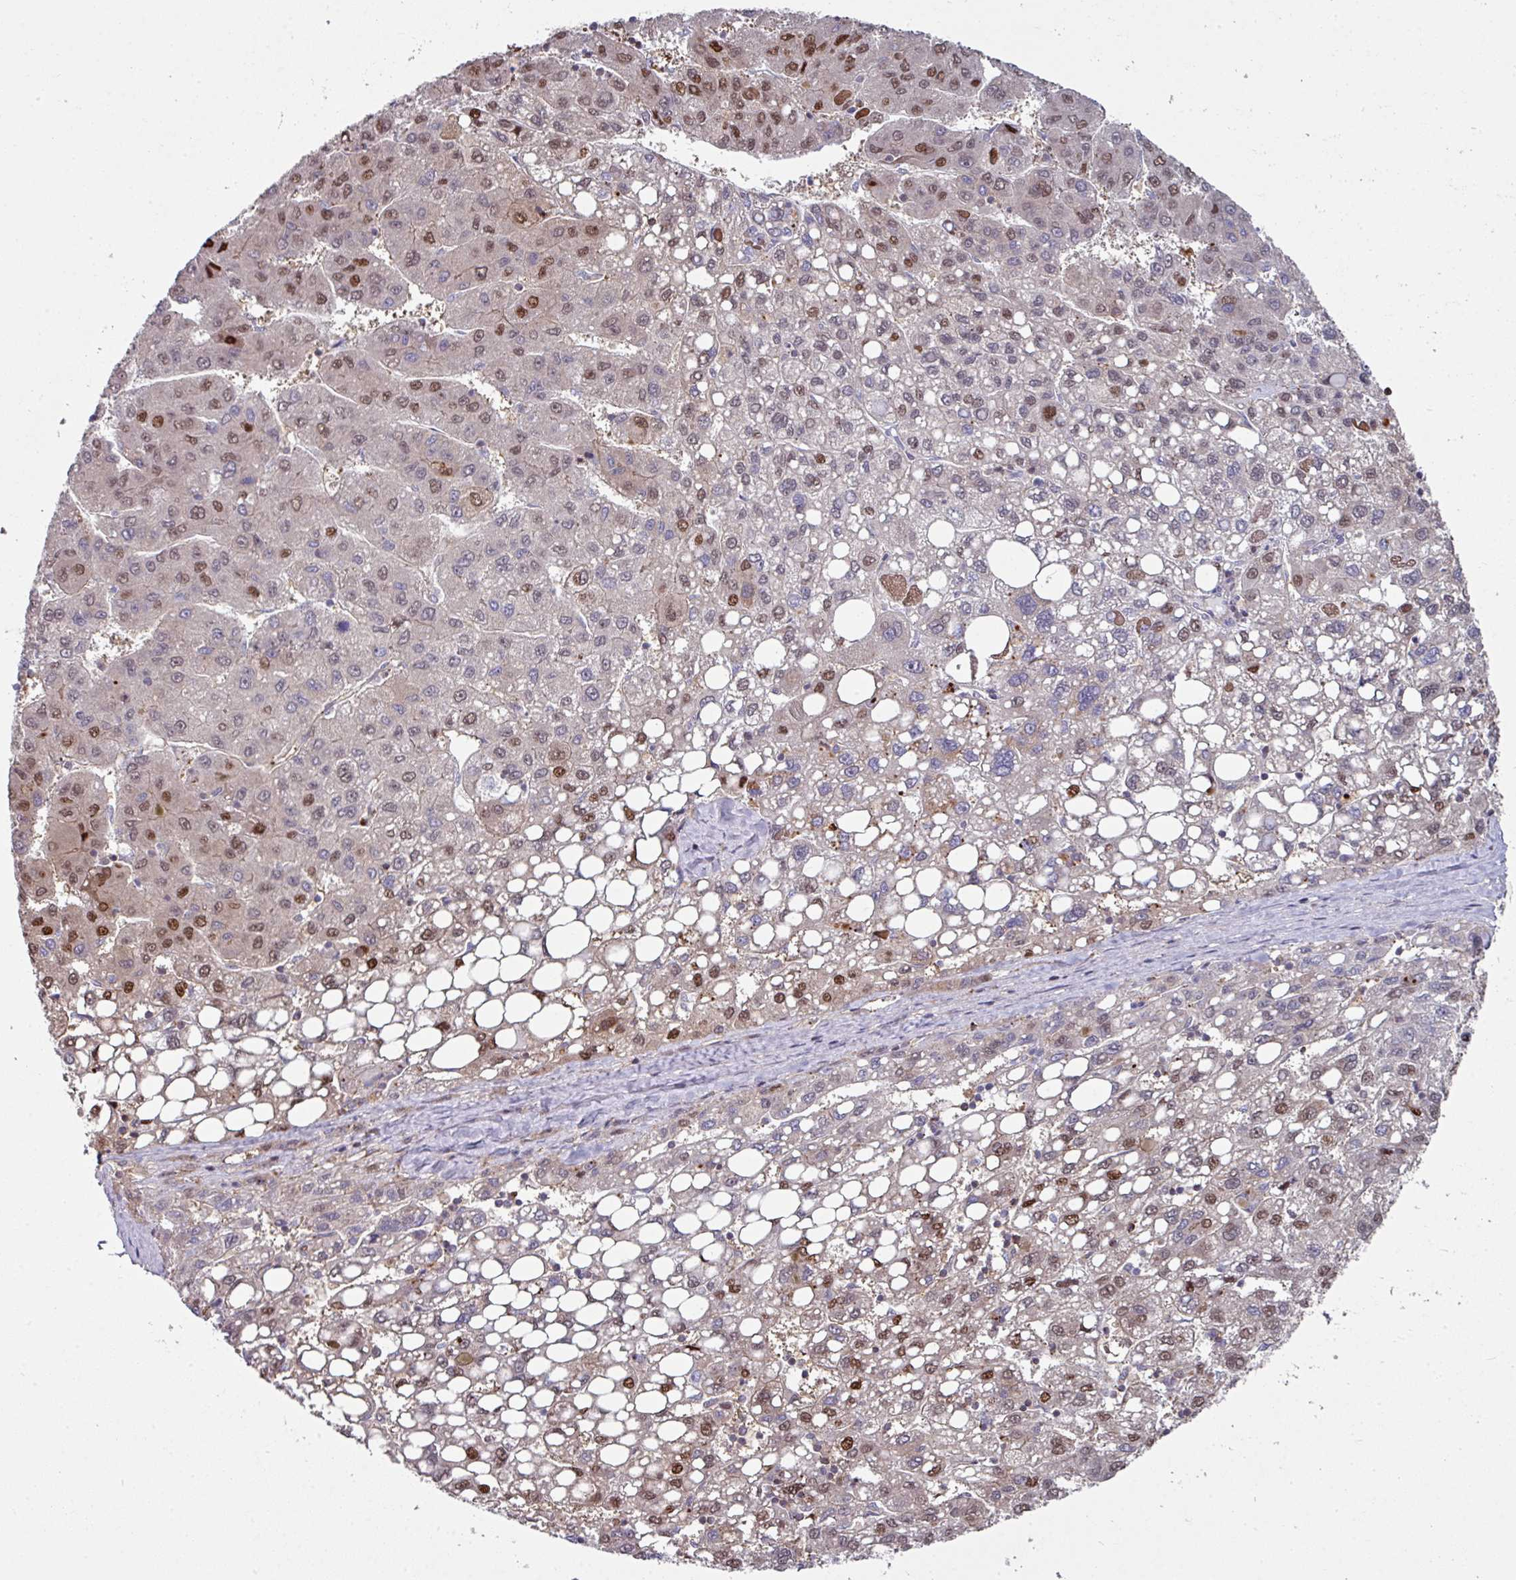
{"staining": {"intensity": "strong", "quantity": "25%-75%", "location": "nuclear"}, "tissue": "liver cancer", "cell_type": "Tumor cells", "image_type": "cancer", "snomed": [{"axis": "morphology", "description": "Carcinoma, Hepatocellular, NOS"}, {"axis": "topography", "description": "Liver"}], "caption": "Brown immunohistochemical staining in human liver cancer displays strong nuclear expression in about 25%-75% of tumor cells. Using DAB (brown) and hematoxylin (blue) stains, captured at high magnification using brightfield microscopy.", "gene": "ANO9", "patient": {"sex": "female", "age": 82}}